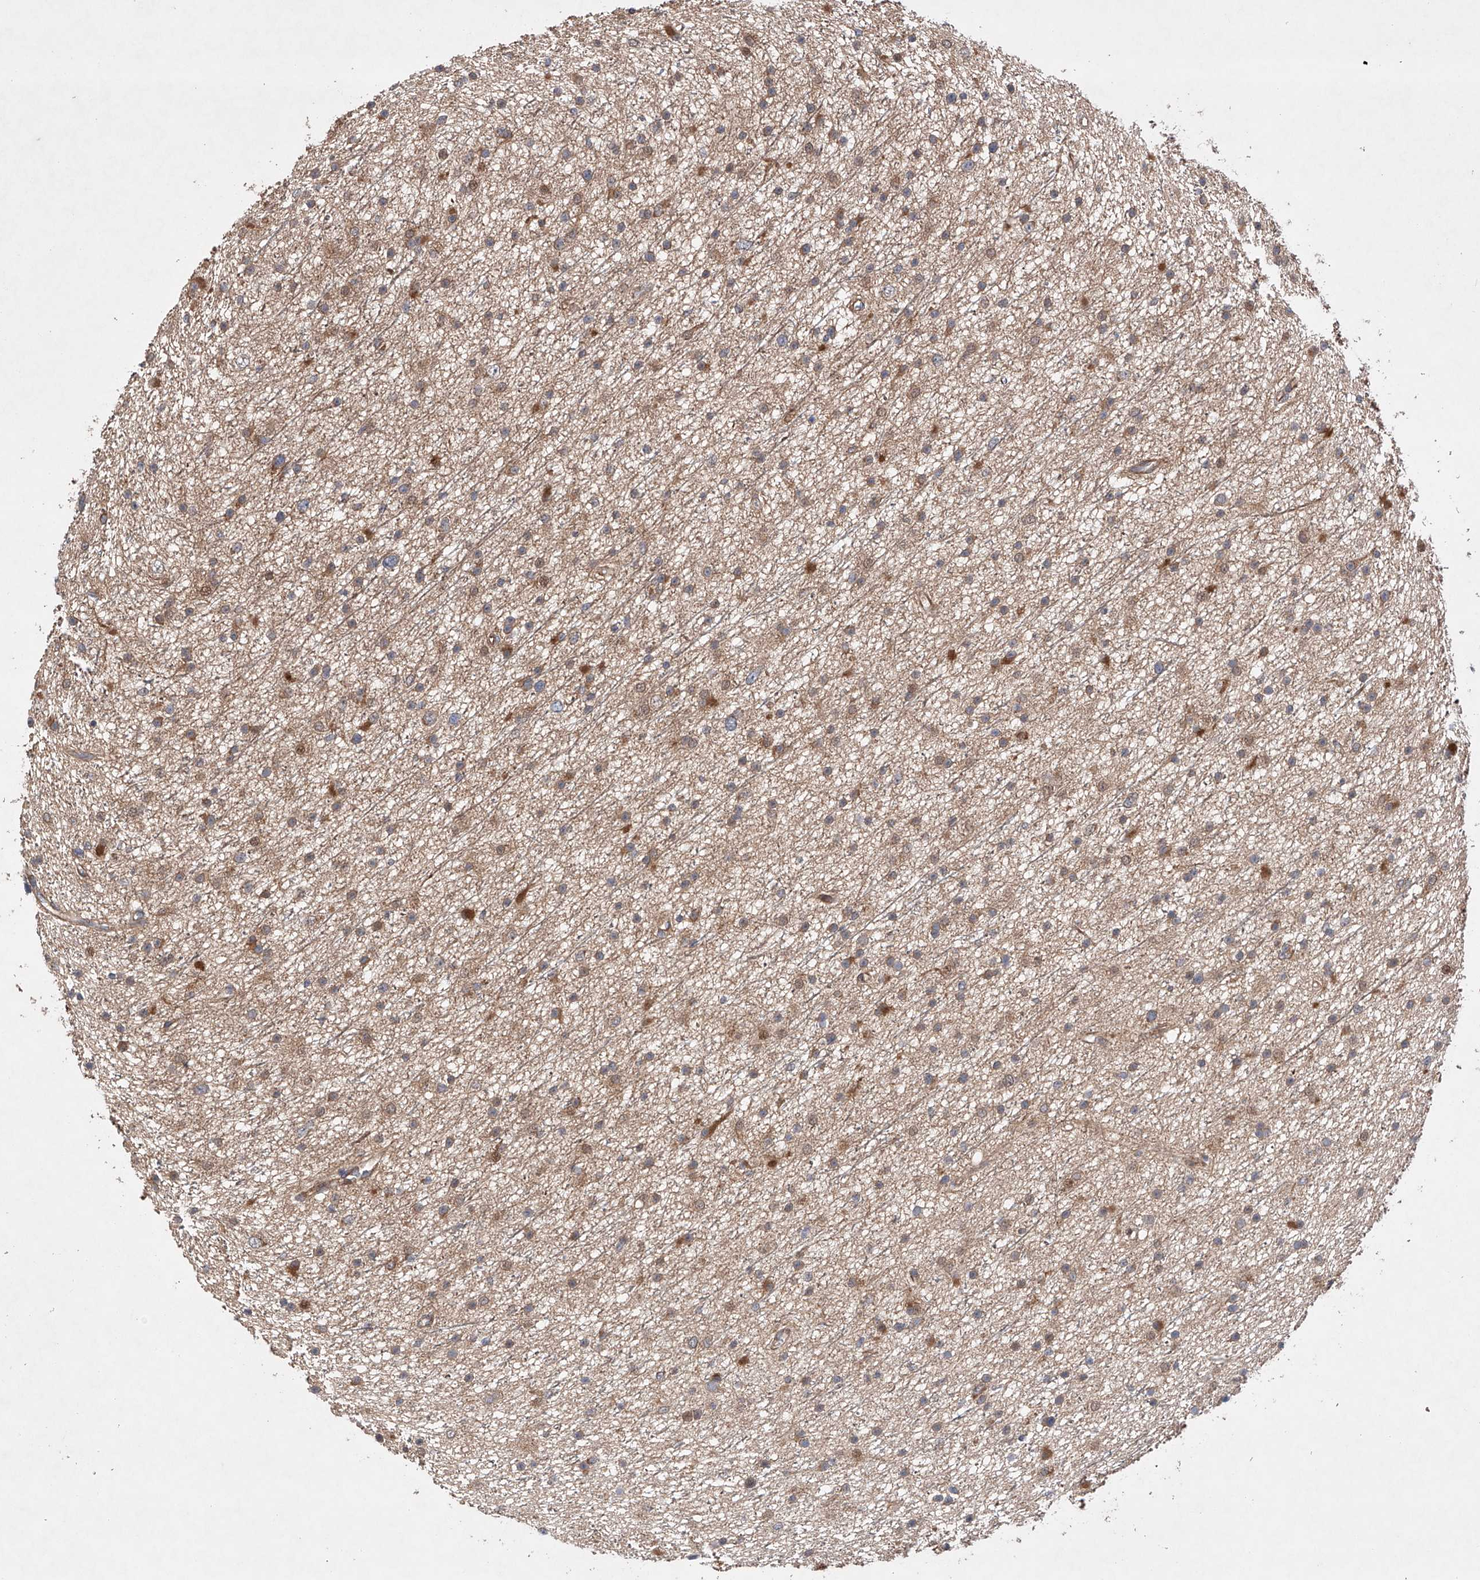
{"staining": {"intensity": "moderate", "quantity": "25%-75%", "location": "cytoplasmic/membranous"}, "tissue": "glioma", "cell_type": "Tumor cells", "image_type": "cancer", "snomed": [{"axis": "morphology", "description": "Glioma, malignant, Low grade"}, {"axis": "topography", "description": "Cerebral cortex"}], "caption": "This is an image of immunohistochemistry (IHC) staining of malignant glioma (low-grade), which shows moderate expression in the cytoplasmic/membranous of tumor cells.", "gene": "TIMM23", "patient": {"sex": "female", "age": 39}}